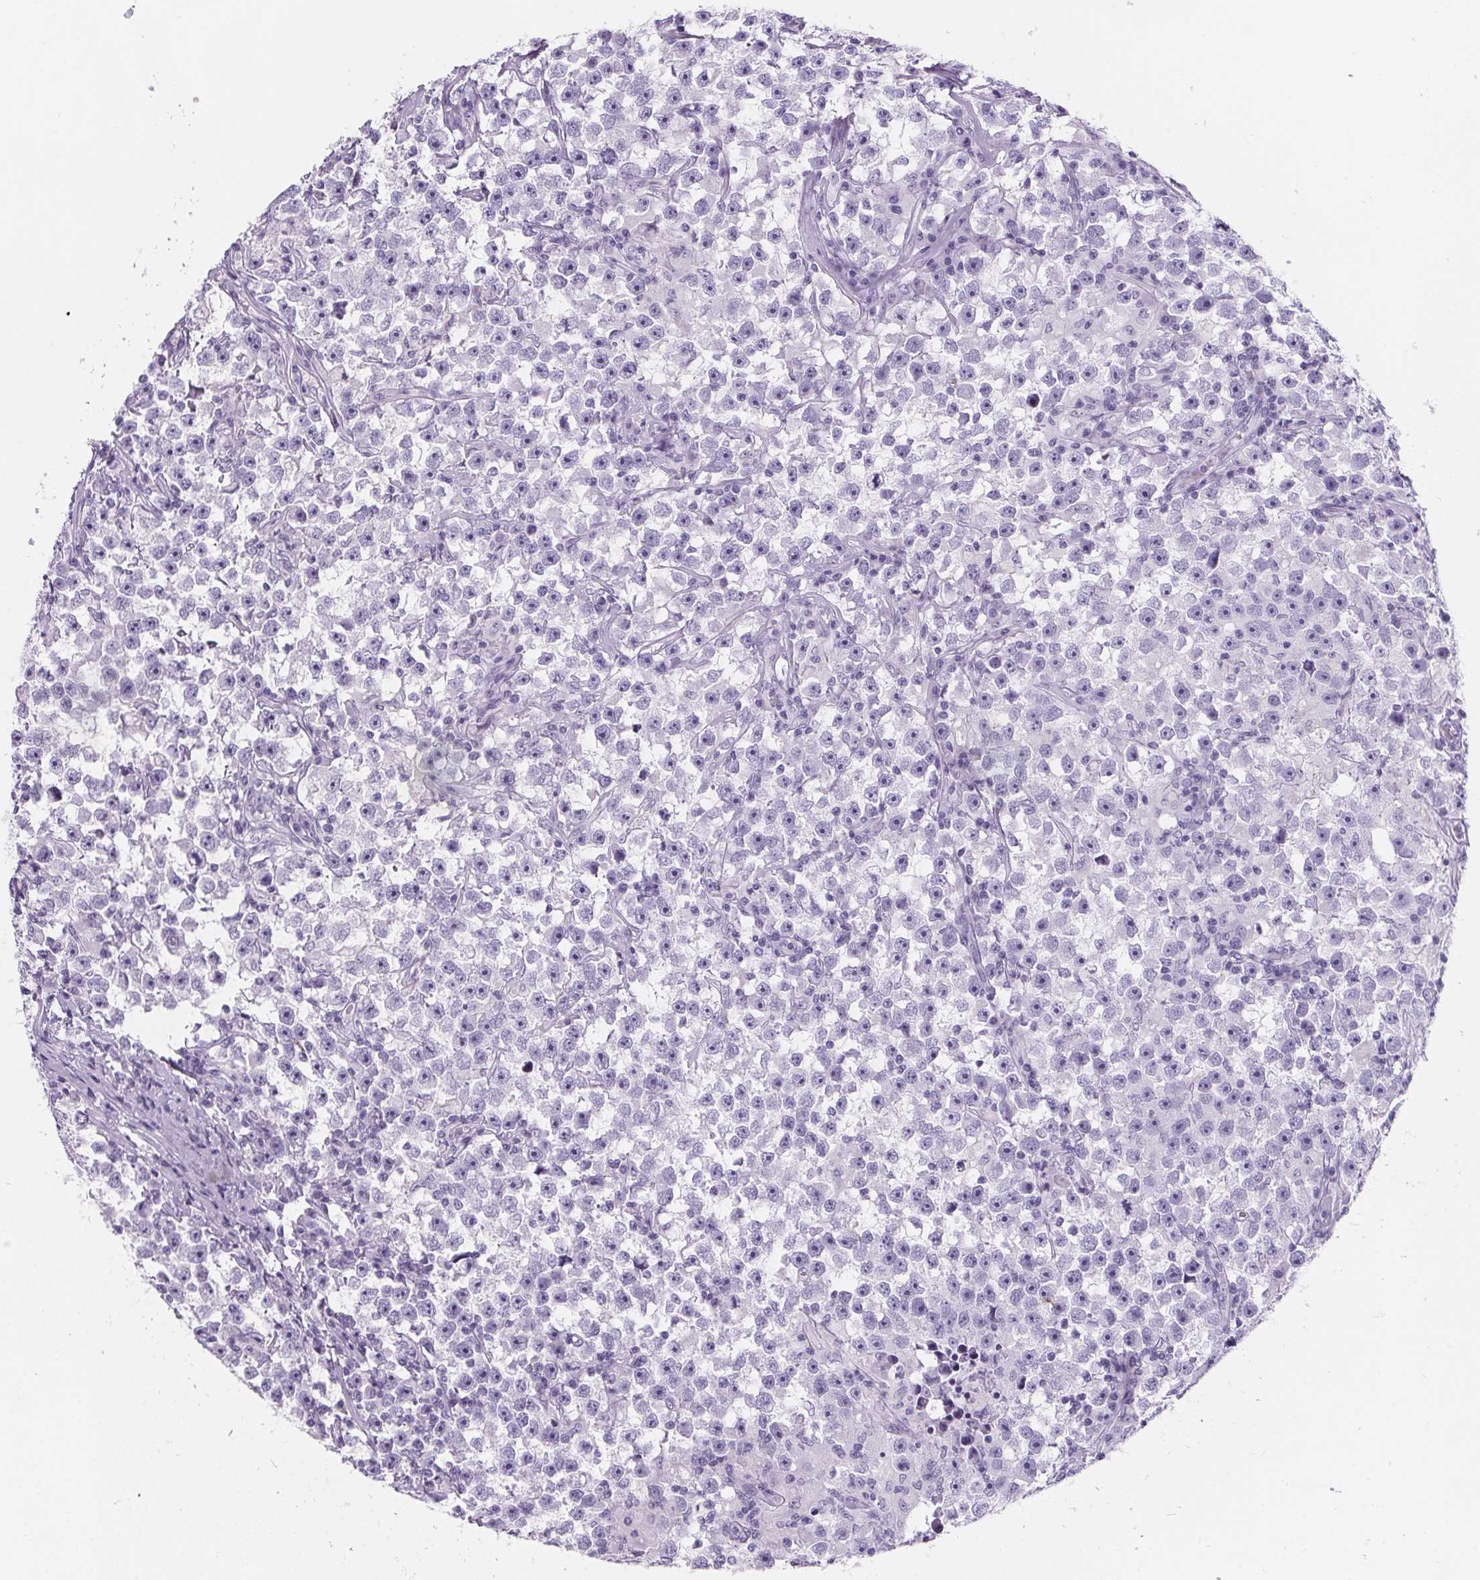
{"staining": {"intensity": "negative", "quantity": "none", "location": "none"}, "tissue": "testis cancer", "cell_type": "Tumor cells", "image_type": "cancer", "snomed": [{"axis": "morphology", "description": "Seminoma, NOS"}, {"axis": "topography", "description": "Testis"}], "caption": "This histopathology image is of testis cancer (seminoma) stained with IHC to label a protein in brown with the nuclei are counter-stained blue. There is no positivity in tumor cells.", "gene": "ADRB1", "patient": {"sex": "male", "age": 33}}